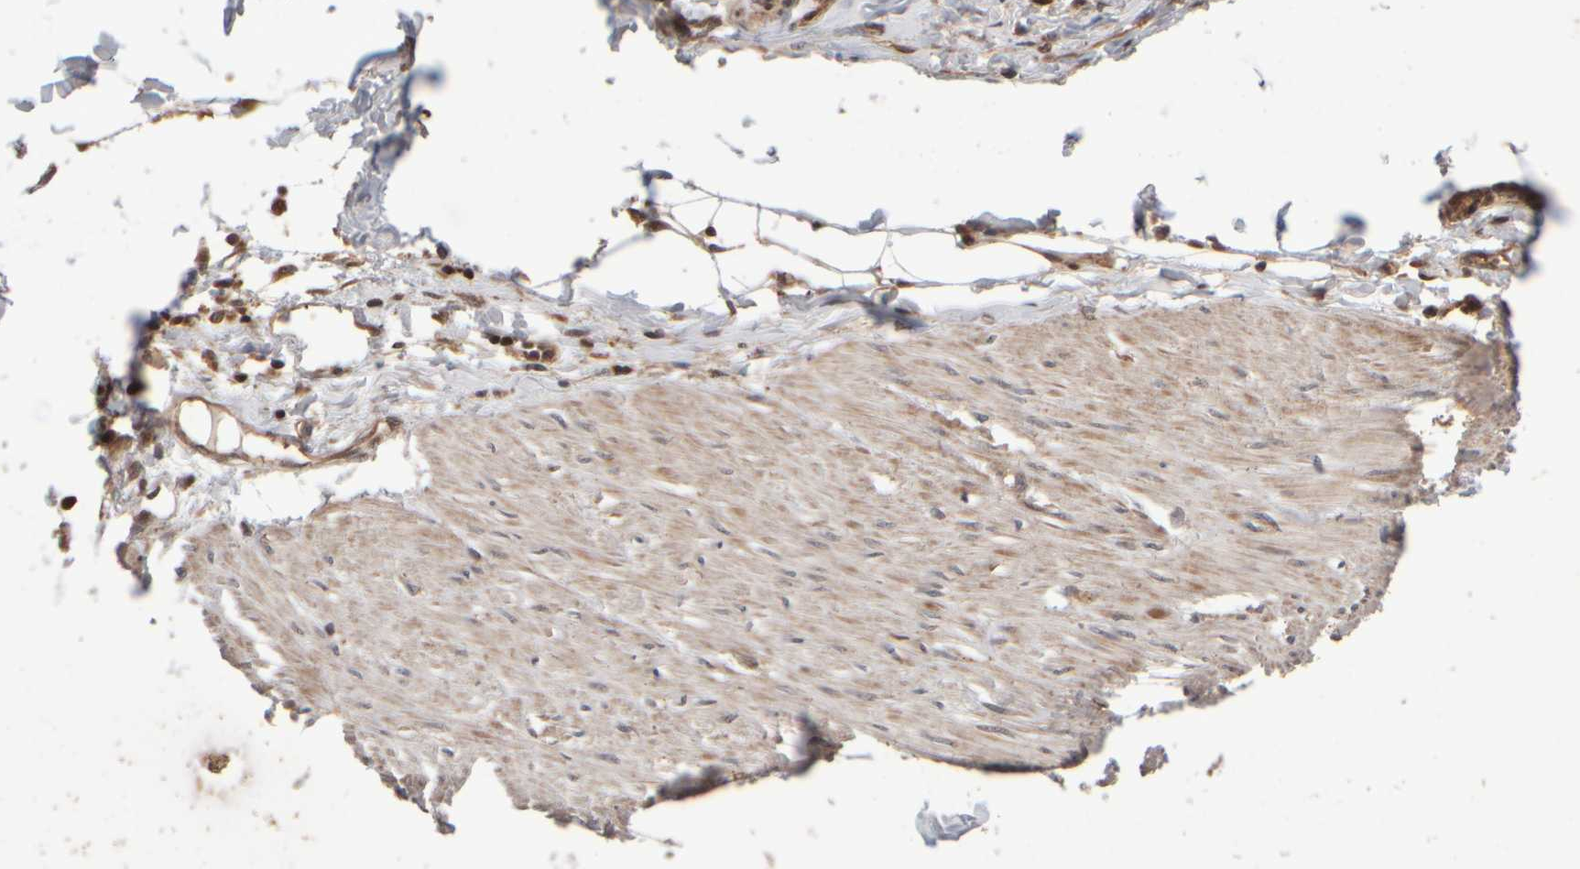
{"staining": {"intensity": "weak", "quantity": "25%-75%", "location": "cytoplasmic/membranous"}, "tissue": "adipose tissue", "cell_type": "Adipocytes", "image_type": "normal", "snomed": [{"axis": "morphology", "description": "Normal tissue, NOS"}, {"axis": "morphology", "description": "Adenocarcinoma, NOS"}, {"axis": "topography", "description": "Colon"}, {"axis": "topography", "description": "Peripheral nerve tissue"}], "caption": "This photomicrograph exhibits IHC staining of benign adipose tissue, with low weak cytoplasmic/membranous positivity in about 25%-75% of adipocytes.", "gene": "ABHD11", "patient": {"sex": "male", "age": 14}}